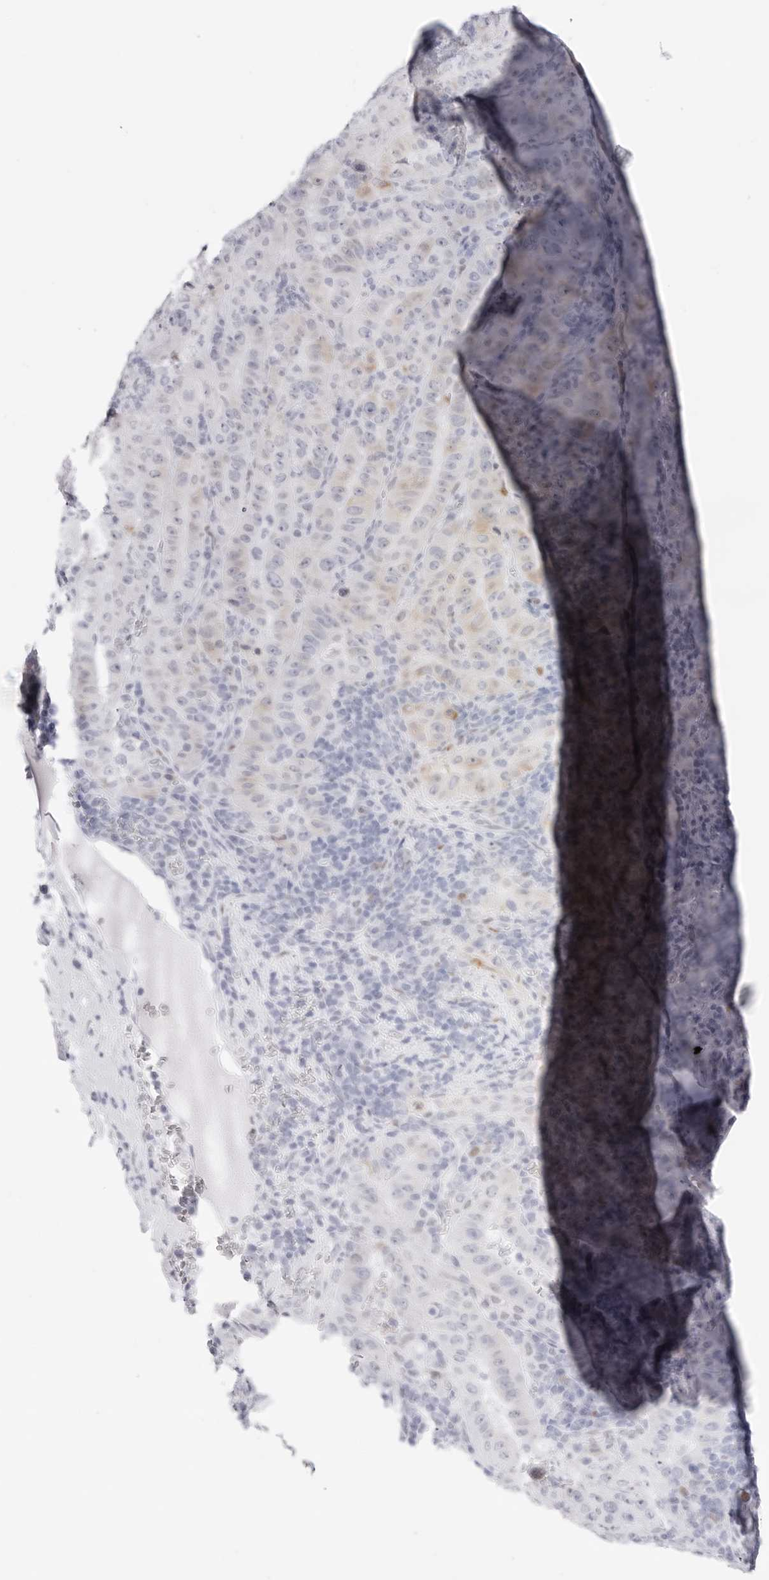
{"staining": {"intensity": "weak", "quantity": "25%-75%", "location": "cytoplasmic/membranous"}, "tissue": "pancreatic cancer", "cell_type": "Tumor cells", "image_type": "cancer", "snomed": [{"axis": "morphology", "description": "Adenocarcinoma, NOS"}, {"axis": "topography", "description": "Pancreas"}], "caption": "An image of human pancreatic cancer (adenocarcinoma) stained for a protein reveals weak cytoplasmic/membranous brown staining in tumor cells. (IHC, brightfield microscopy, high magnification).", "gene": "TSSK1B", "patient": {"sex": "male", "age": 63}}